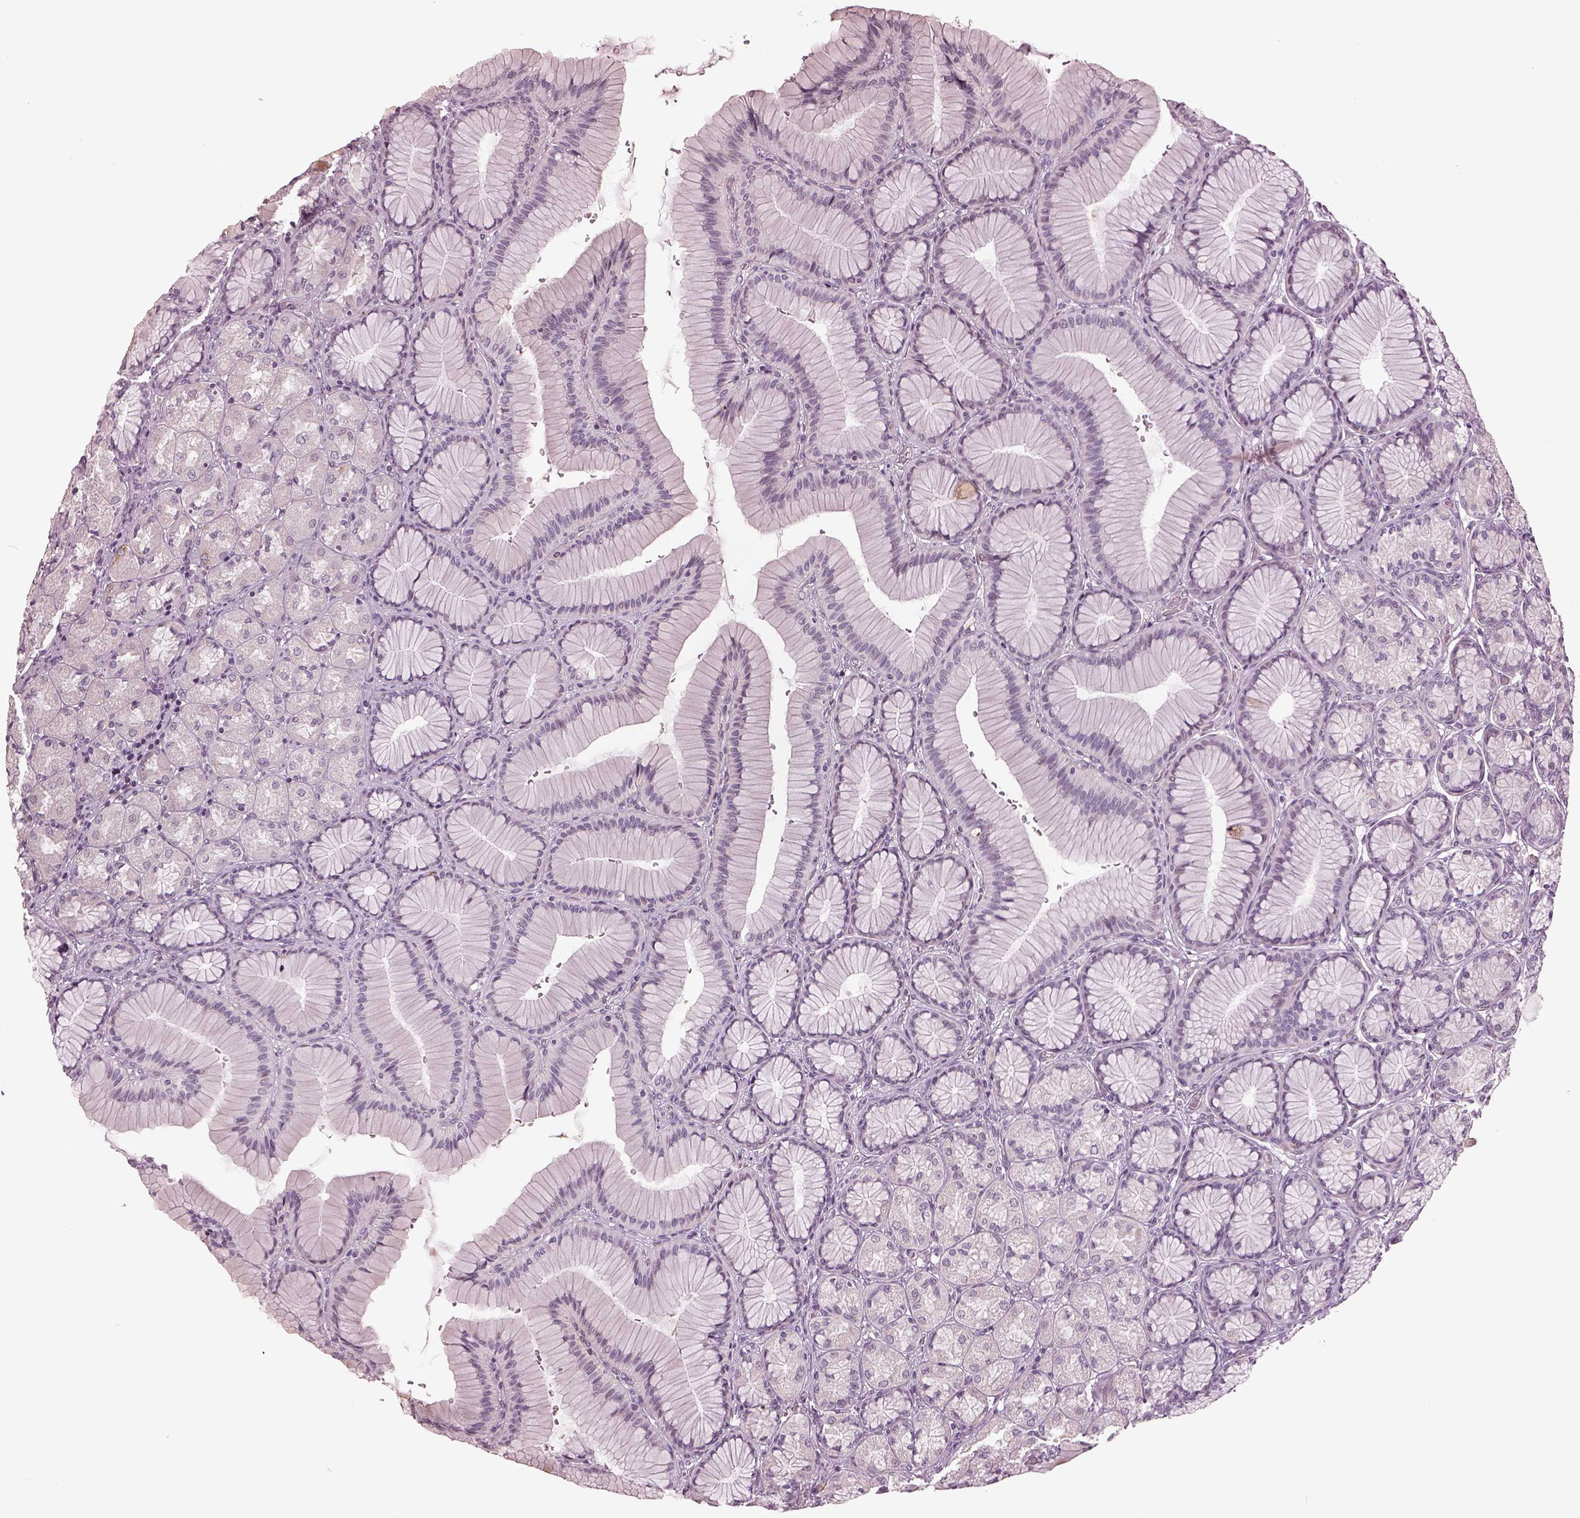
{"staining": {"intensity": "weak", "quantity": "<25%", "location": "cytoplasmic/membranous"}, "tissue": "stomach", "cell_type": "Glandular cells", "image_type": "normal", "snomed": [{"axis": "morphology", "description": "Normal tissue, NOS"}, {"axis": "morphology", "description": "Adenocarcinoma, NOS"}, {"axis": "morphology", "description": "Adenocarcinoma, High grade"}, {"axis": "topography", "description": "Stomach, upper"}, {"axis": "topography", "description": "Stomach"}], "caption": "This is an immunohistochemistry (IHC) histopathology image of benign human stomach. There is no positivity in glandular cells.", "gene": "GAL", "patient": {"sex": "female", "age": 65}}